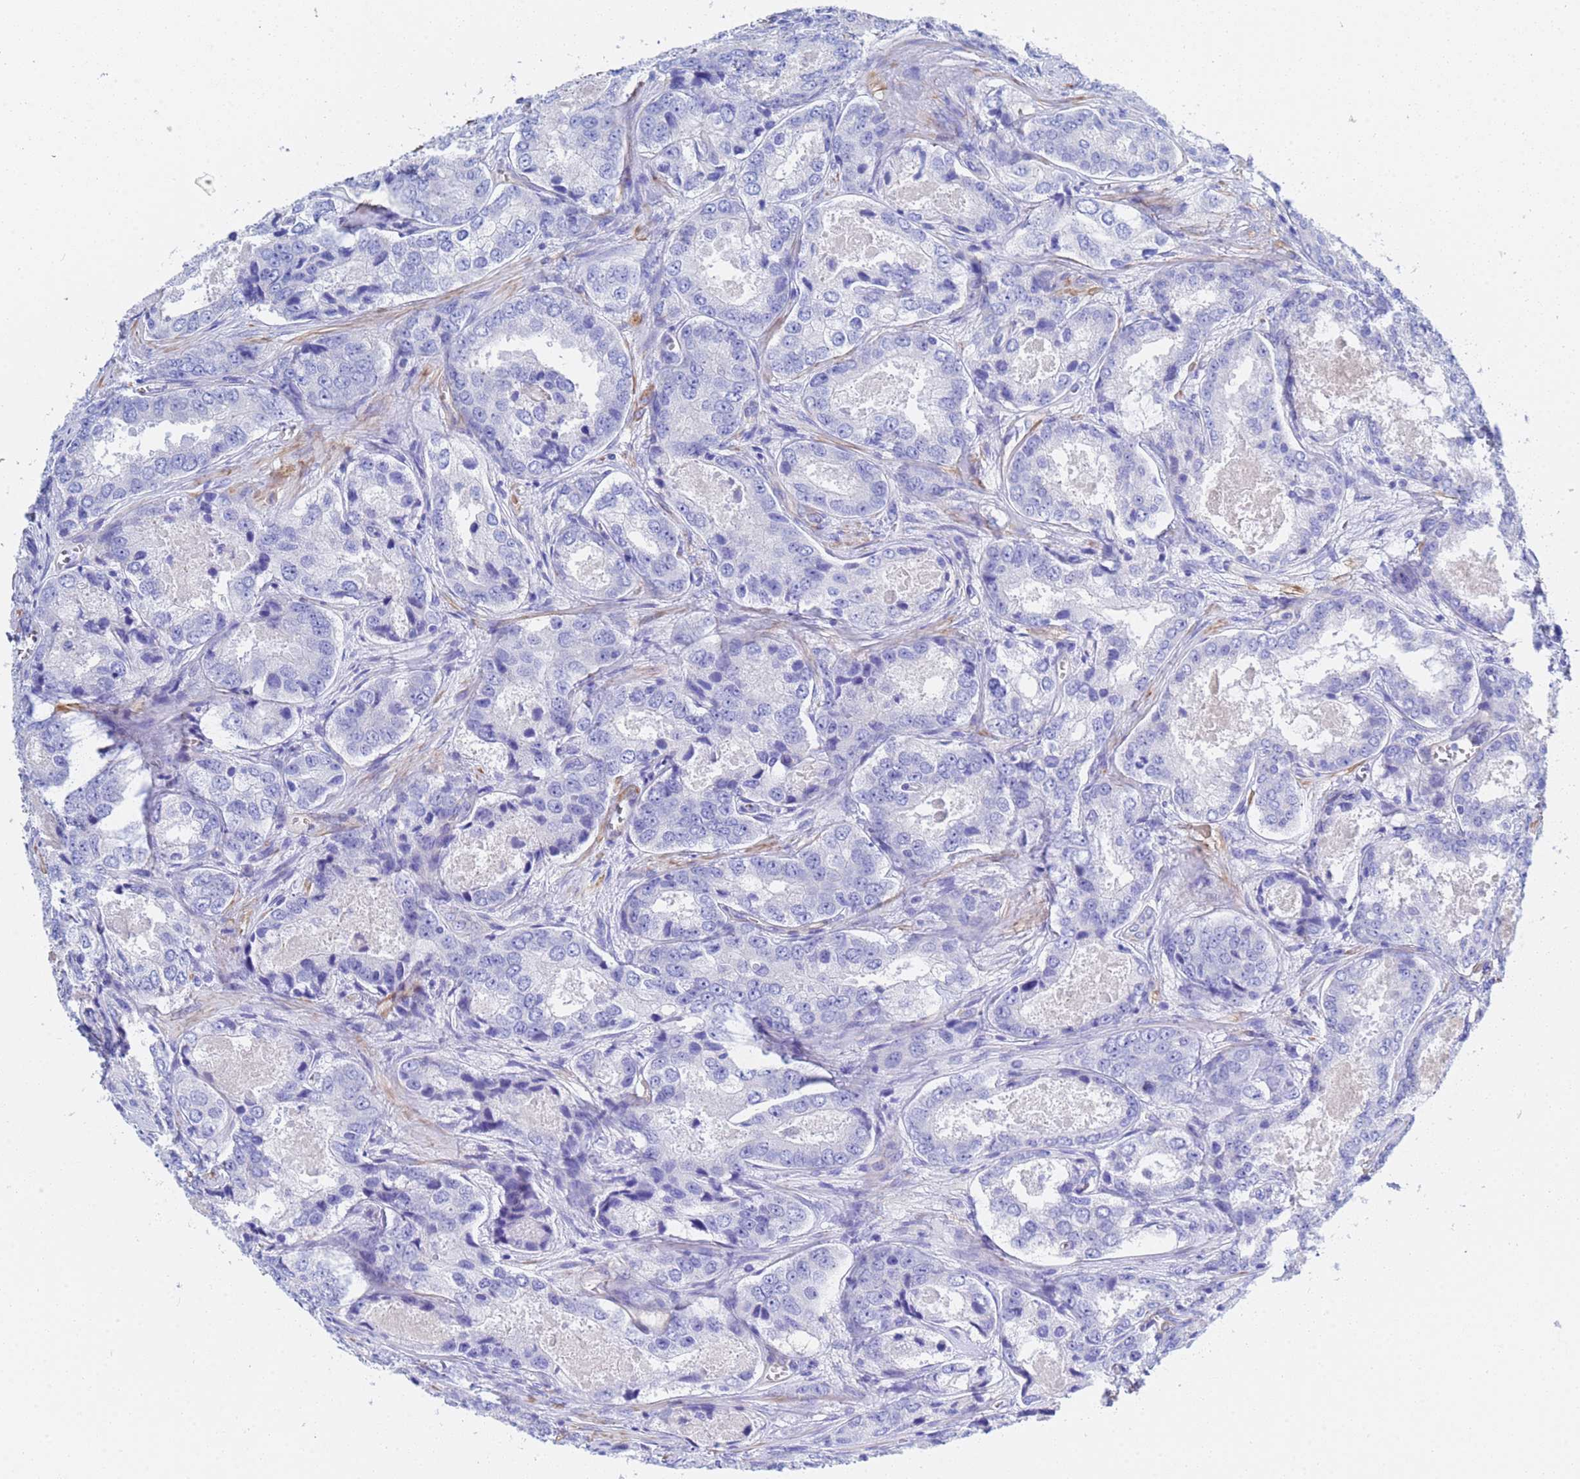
{"staining": {"intensity": "negative", "quantity": "none", "location": "none"}, "tissue": "prostate cancer", "cell_type": "Tumor cells", "image_type": "cancer", "snomed": [{"axis": "morphology", "description": "Adenocarcinoma, Low grade"}, {"axis": "topography", "description": "Prostate"}], "caption": "Protein analysis of prostate adenocarcinoma (low-grade) exhibits no significant positivity in tumor cells.", "gene": "CST4", "patient": {"sex": "male", "age": 68}}